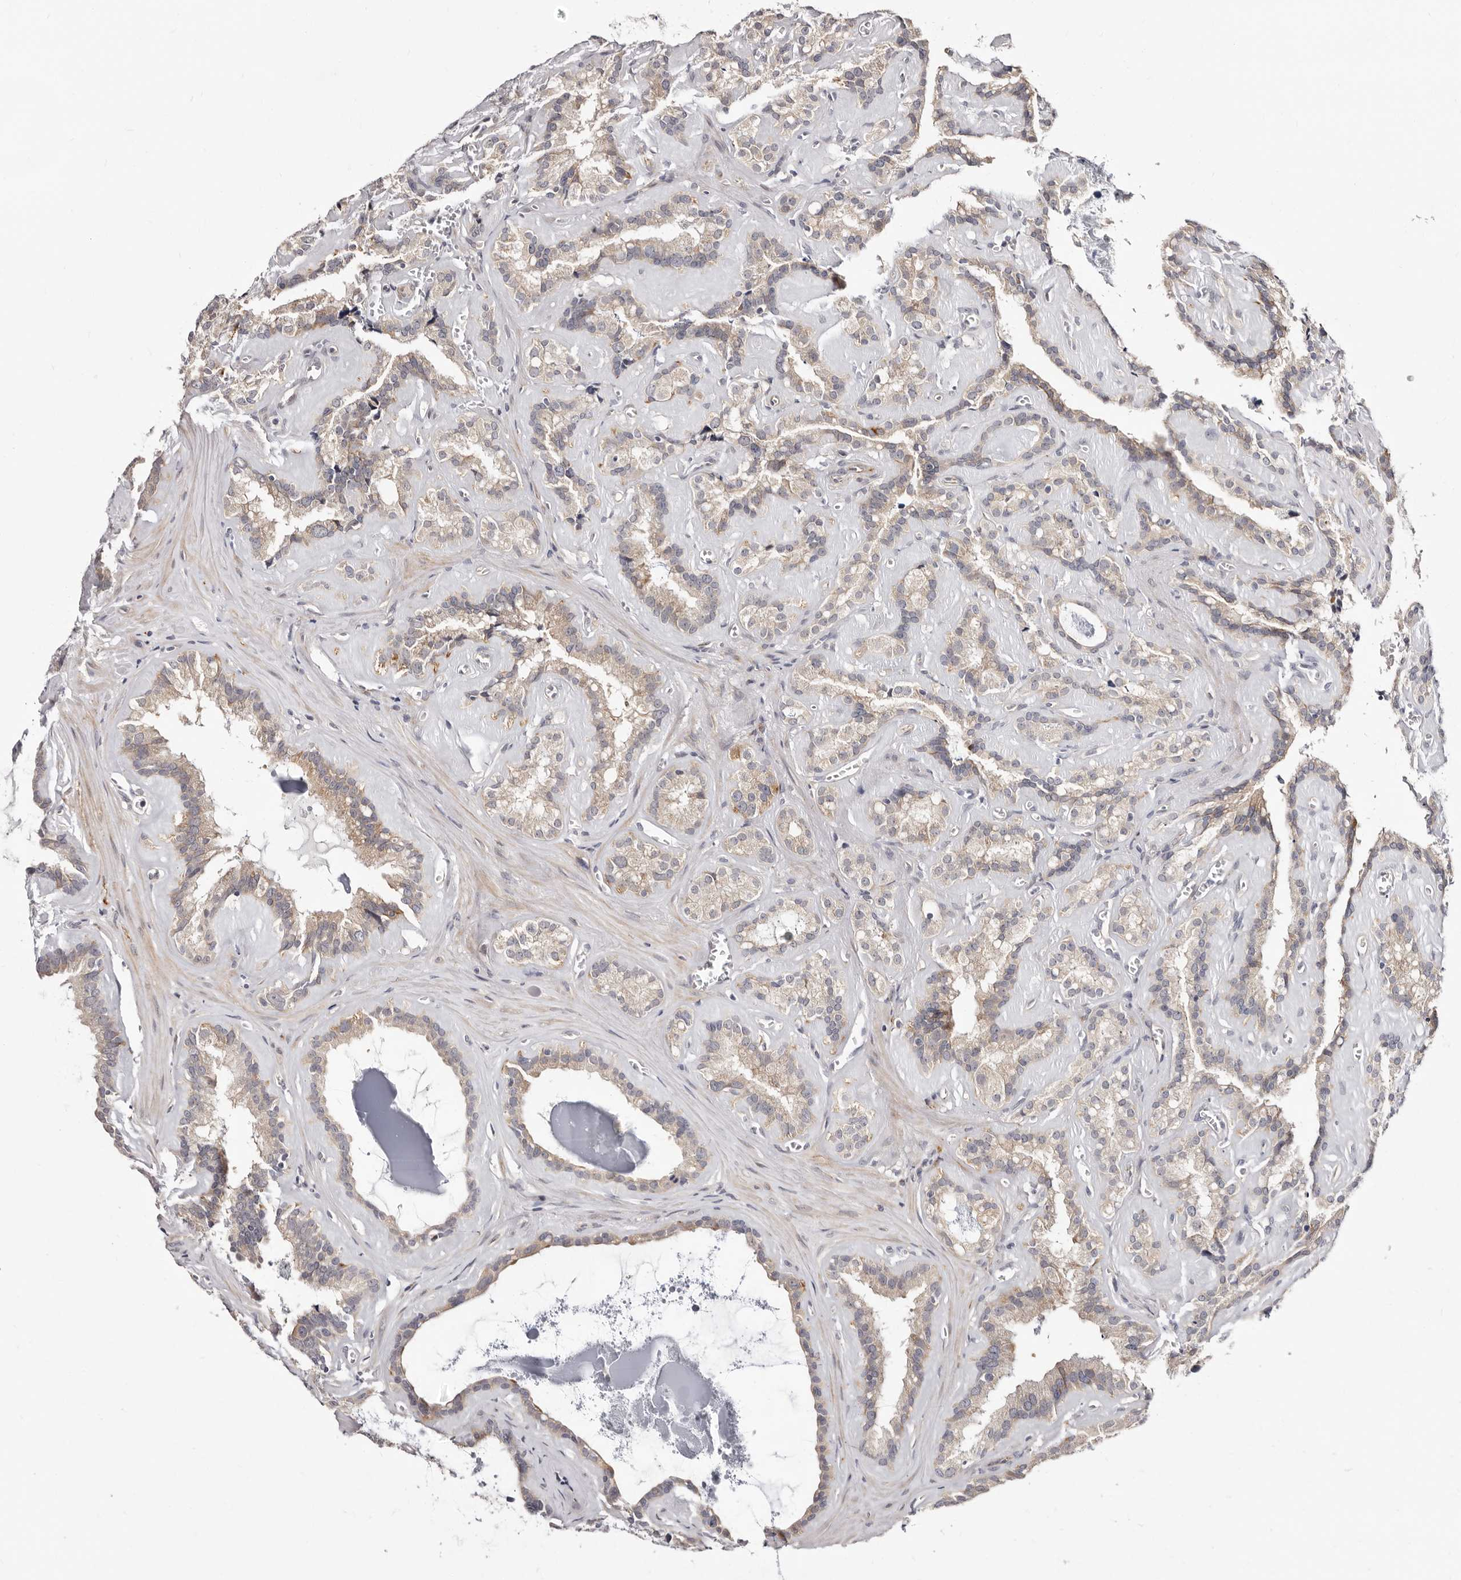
{"staining": {"intensity": "weak", "quantity": "<25%", "location": "cytoplasmic/membranous"}, "tissue": "seminal vesicle", "cell_type": "Glandular cells", "image_type": "normal", "snomed": [{"axis": "morphology", "description": "Normal tissue, NOS"}, {"axis": "topography", "description": "Prostate"}, {"axis": "topography", "description": "Seminal veicle"}], "caption": "A high-resolution micrograph shows immunohistochemistry staining of unremarkable seminal vesicle, which displays no significant expression in glandular cells.", "gene": "KLHL4", "patient": {"sex": "male", "age": 59}}